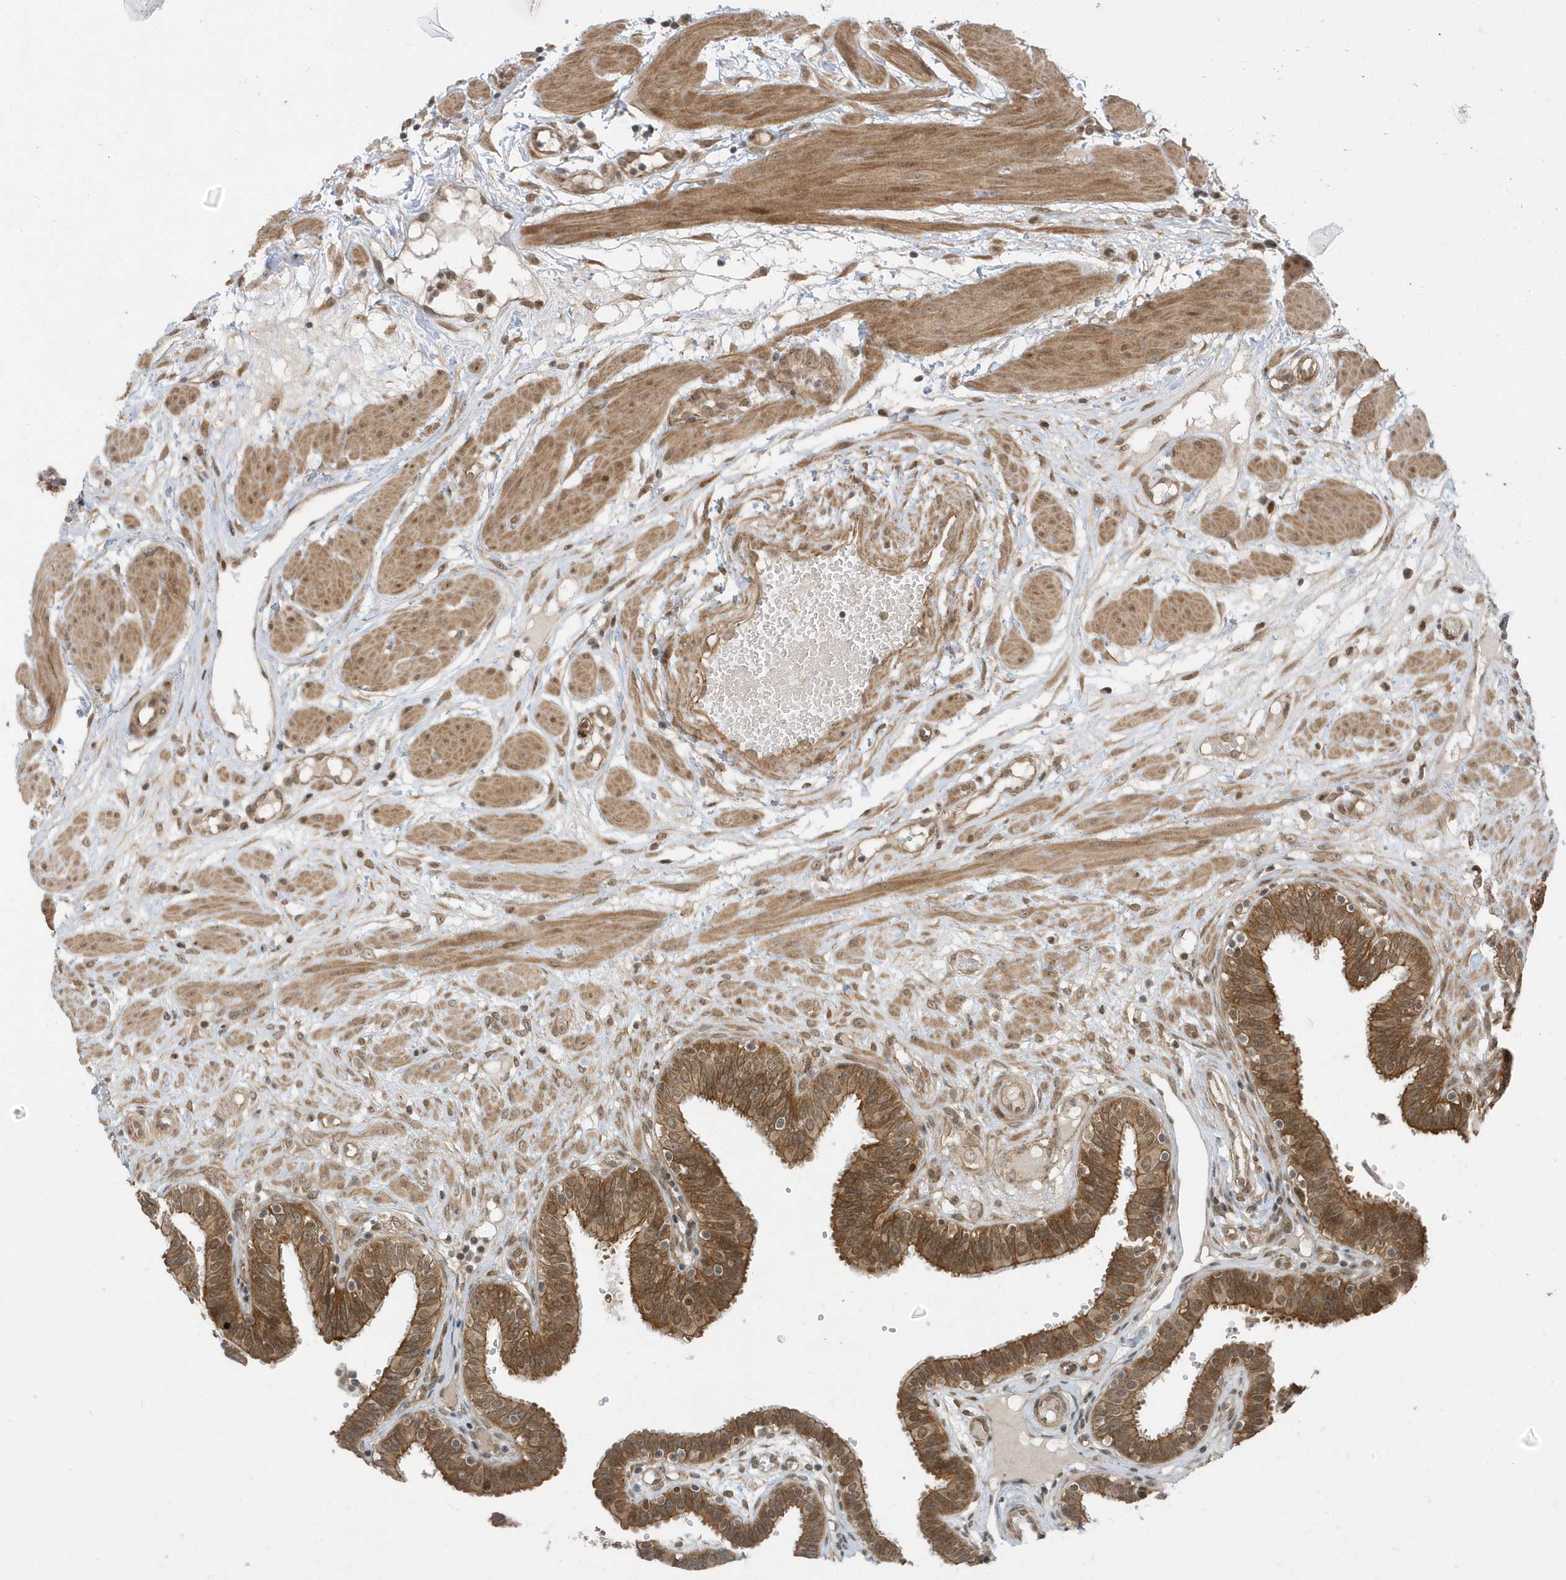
{"staining": {"intensity": "moderate", "quantity": ">75%", "location": "cytoplasmic/membranous,nuclear"}, "tissue": "fallopian tube", "cell_type": "Glandular cells", "image_type": "normal", "snomed": [{"axis": "morphology", "description": "Normal tissue, NOS"}, {"axis": "topography", "description": "Fallopian tube"}, {"axis": "topography", "description": "Placenta"}], "caption": "Protein expression analysis of benign fallopian tube reveals moderate cytoplasmic/membranous,nuclear positivity in approximately >75% of glandular cells.", "gene": "USP53", "patient": {"sex": "female", "age": 32}}